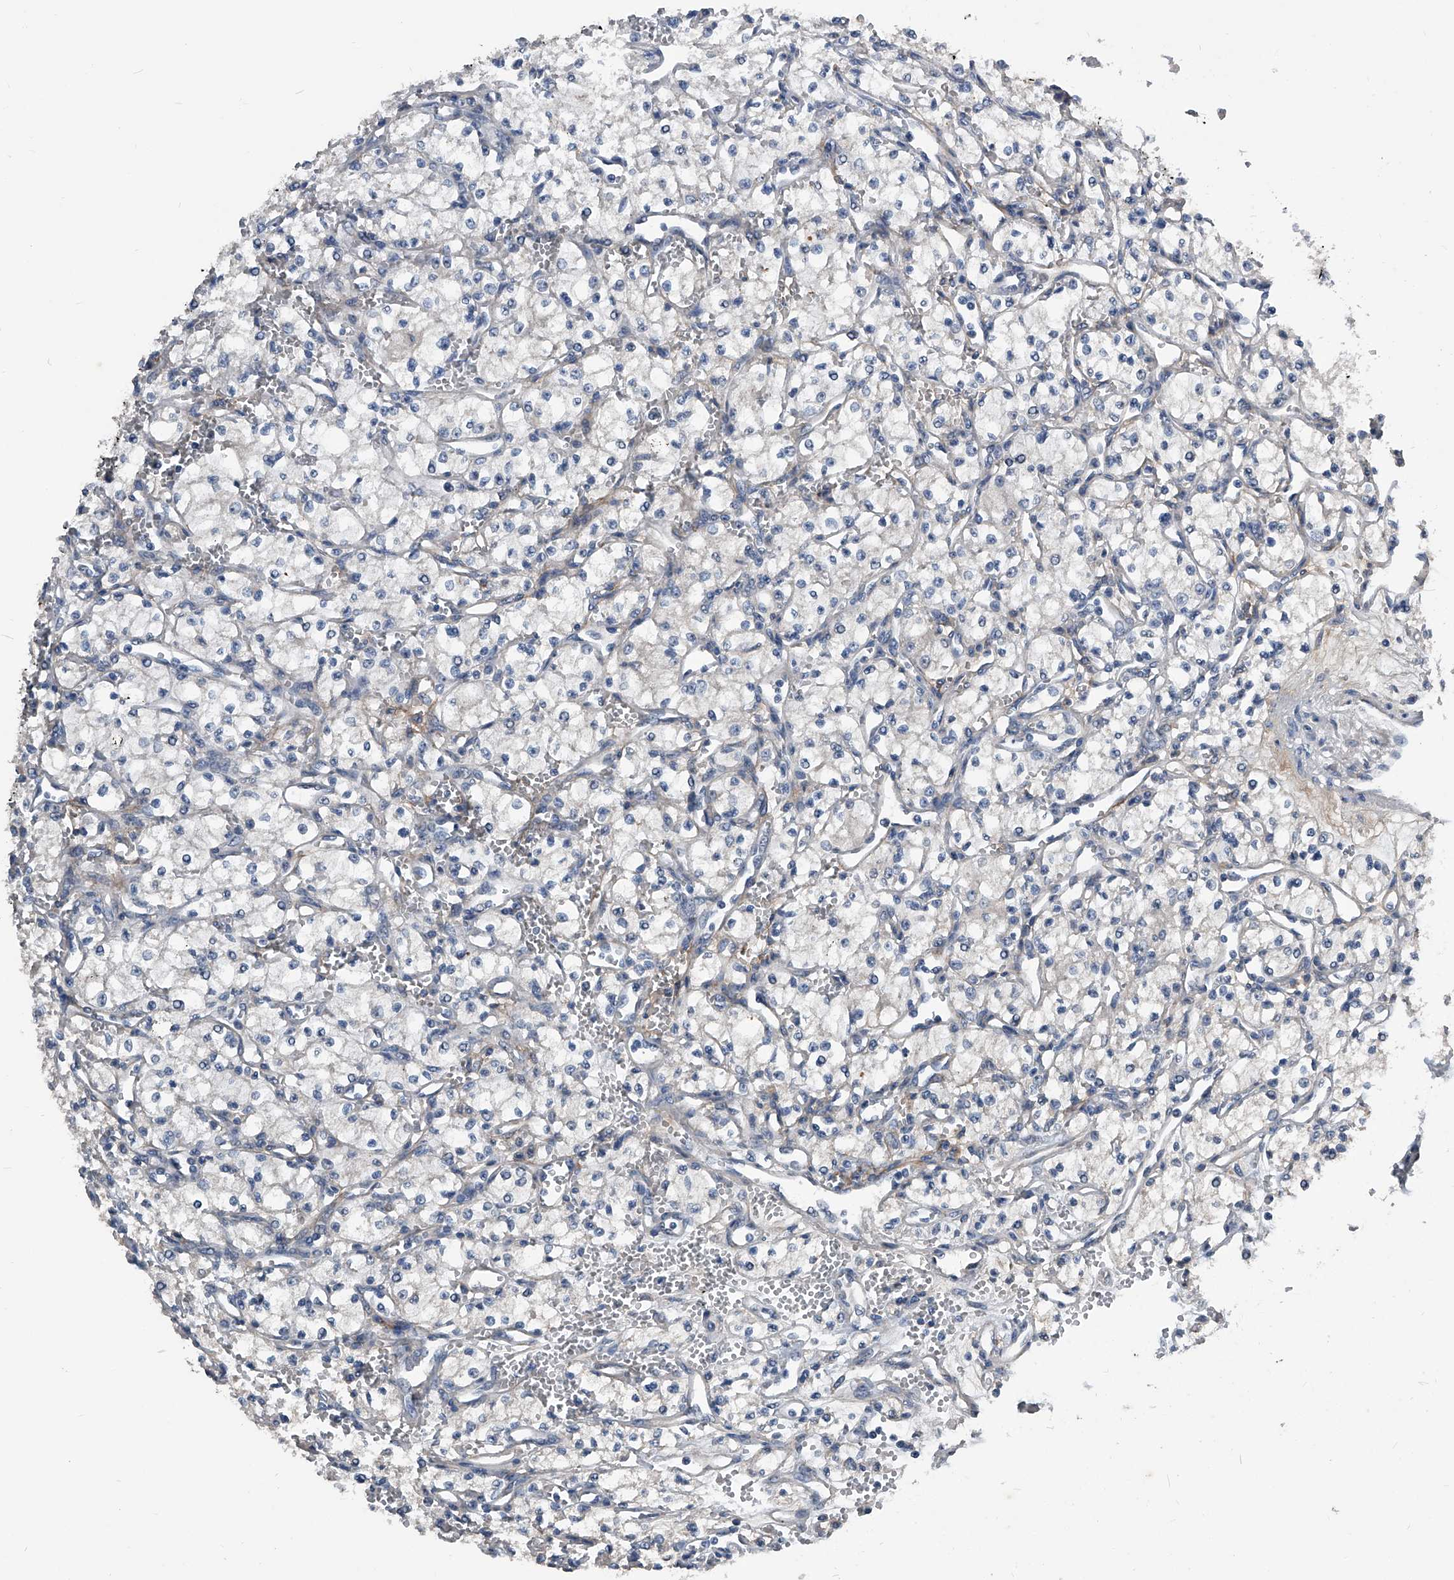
{"staining": {"intensity": "negative", "quantity": "none", "location": "none"}, "tissue": "renal cancer", "cell_type": "Tumor cells", "image_type": "cancer", "snomed": [{"axis": "morphology", "description": "Adenocarcinoma, NOS"}, {"axis": "topography", "description": "Kidney"}], "caption": "Renal cancer (adenocarcinoma) stained for a protein using immunohistochemistry (IHC) shows no staining tumor cells.", "gene": "PHACTR1", "patient": {"sex": "male", "age": 59}}